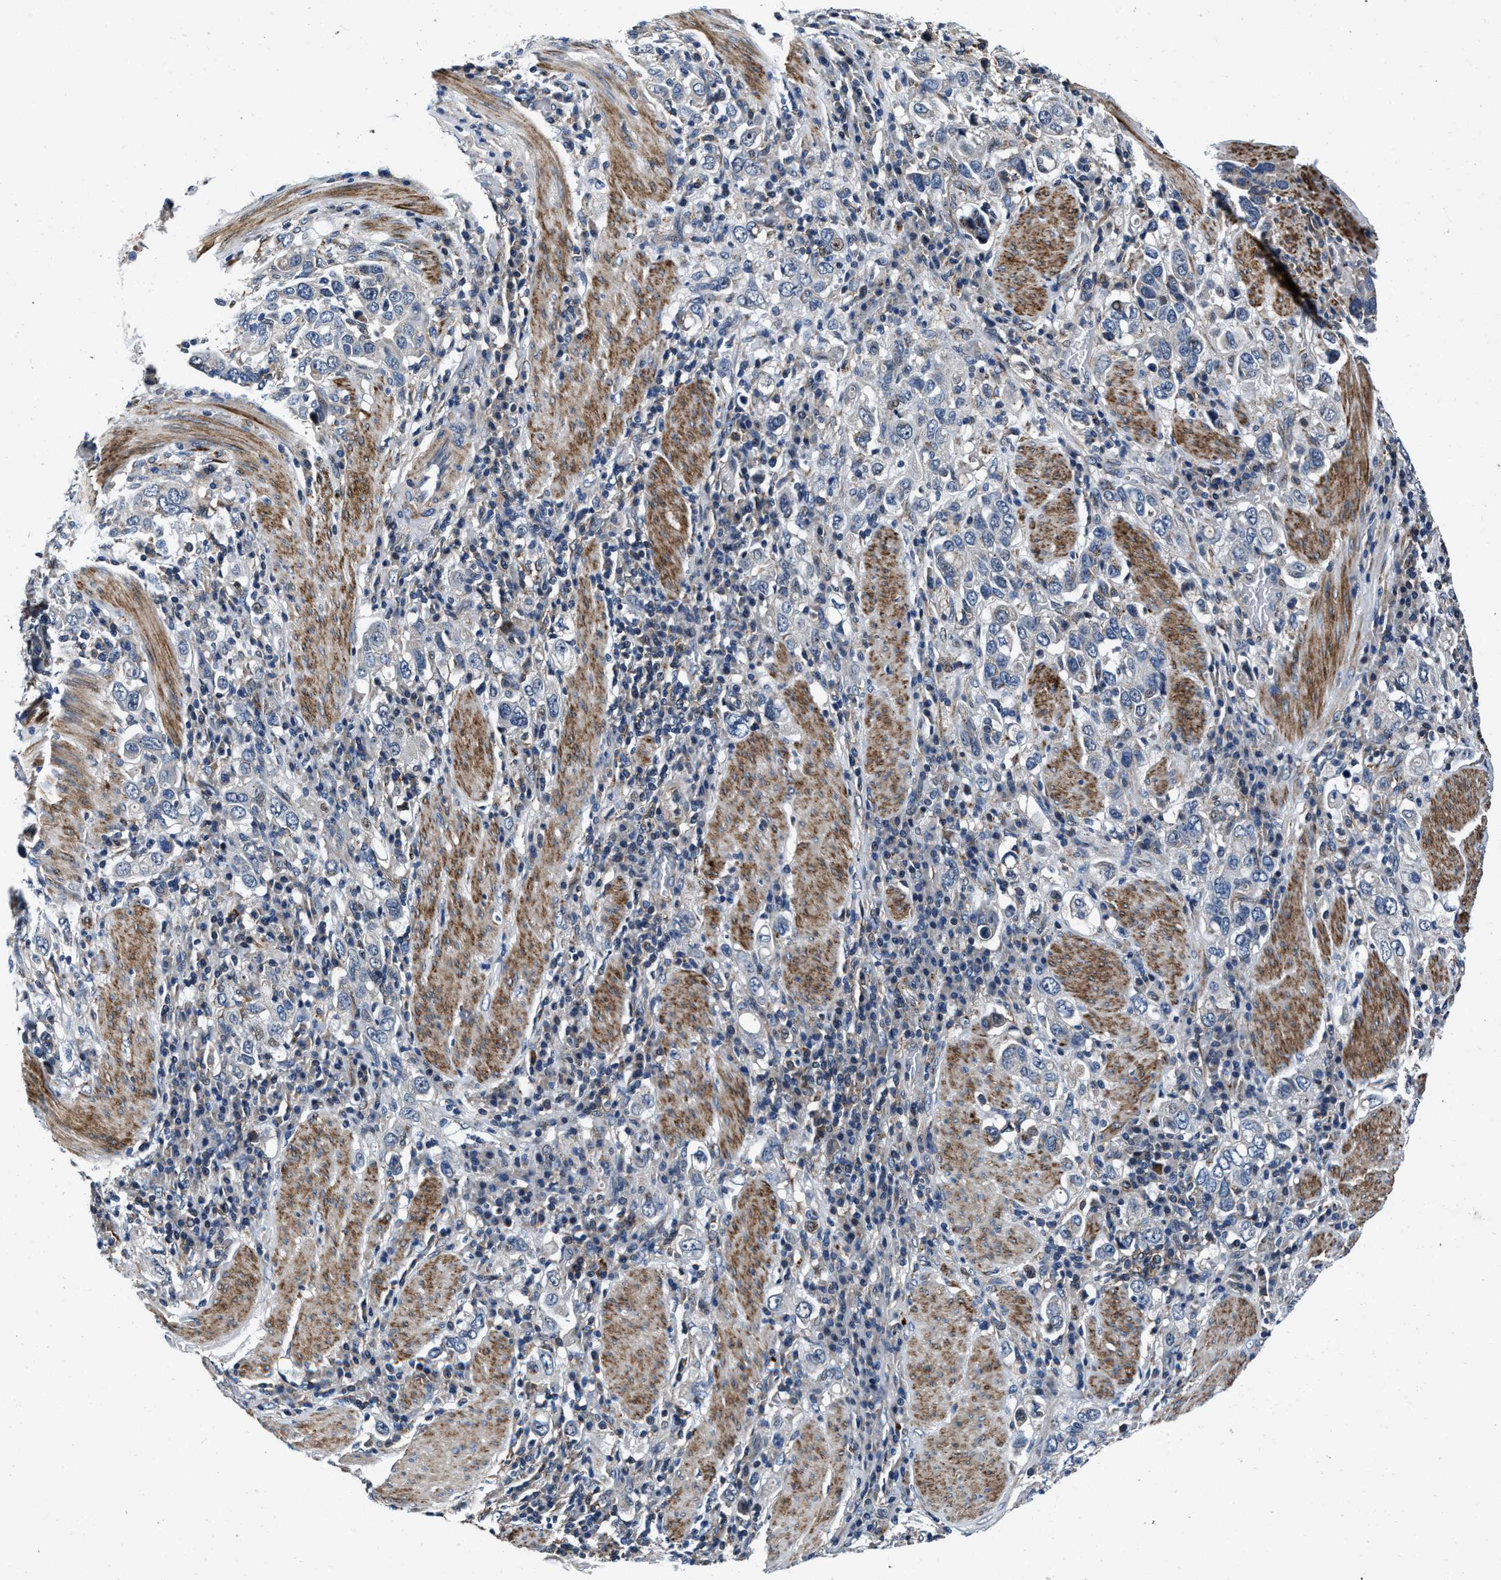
{"staining": {"intensity": "negative", "quantity": "none", "location": "none"}, "tissue": "stomach cancer", "cell_type": "Tumor cells", "image_type": "cancer", "snomed": [{"axis": "morphology", "description": "Adenocarcinoma, NOS"}, {"axis": "topography", "description": "Stomach, upper"}], "caption": "Tumor cells show no significant protein positivity in stomach cancer (adenocarcinoma). (Stains: DAB IHC with hematoxylin counter stain, Microscopy: brightfield microscopy at high magnification).", "gene": "C2orf66", "patient": {"sex": "male", "age": 62}}